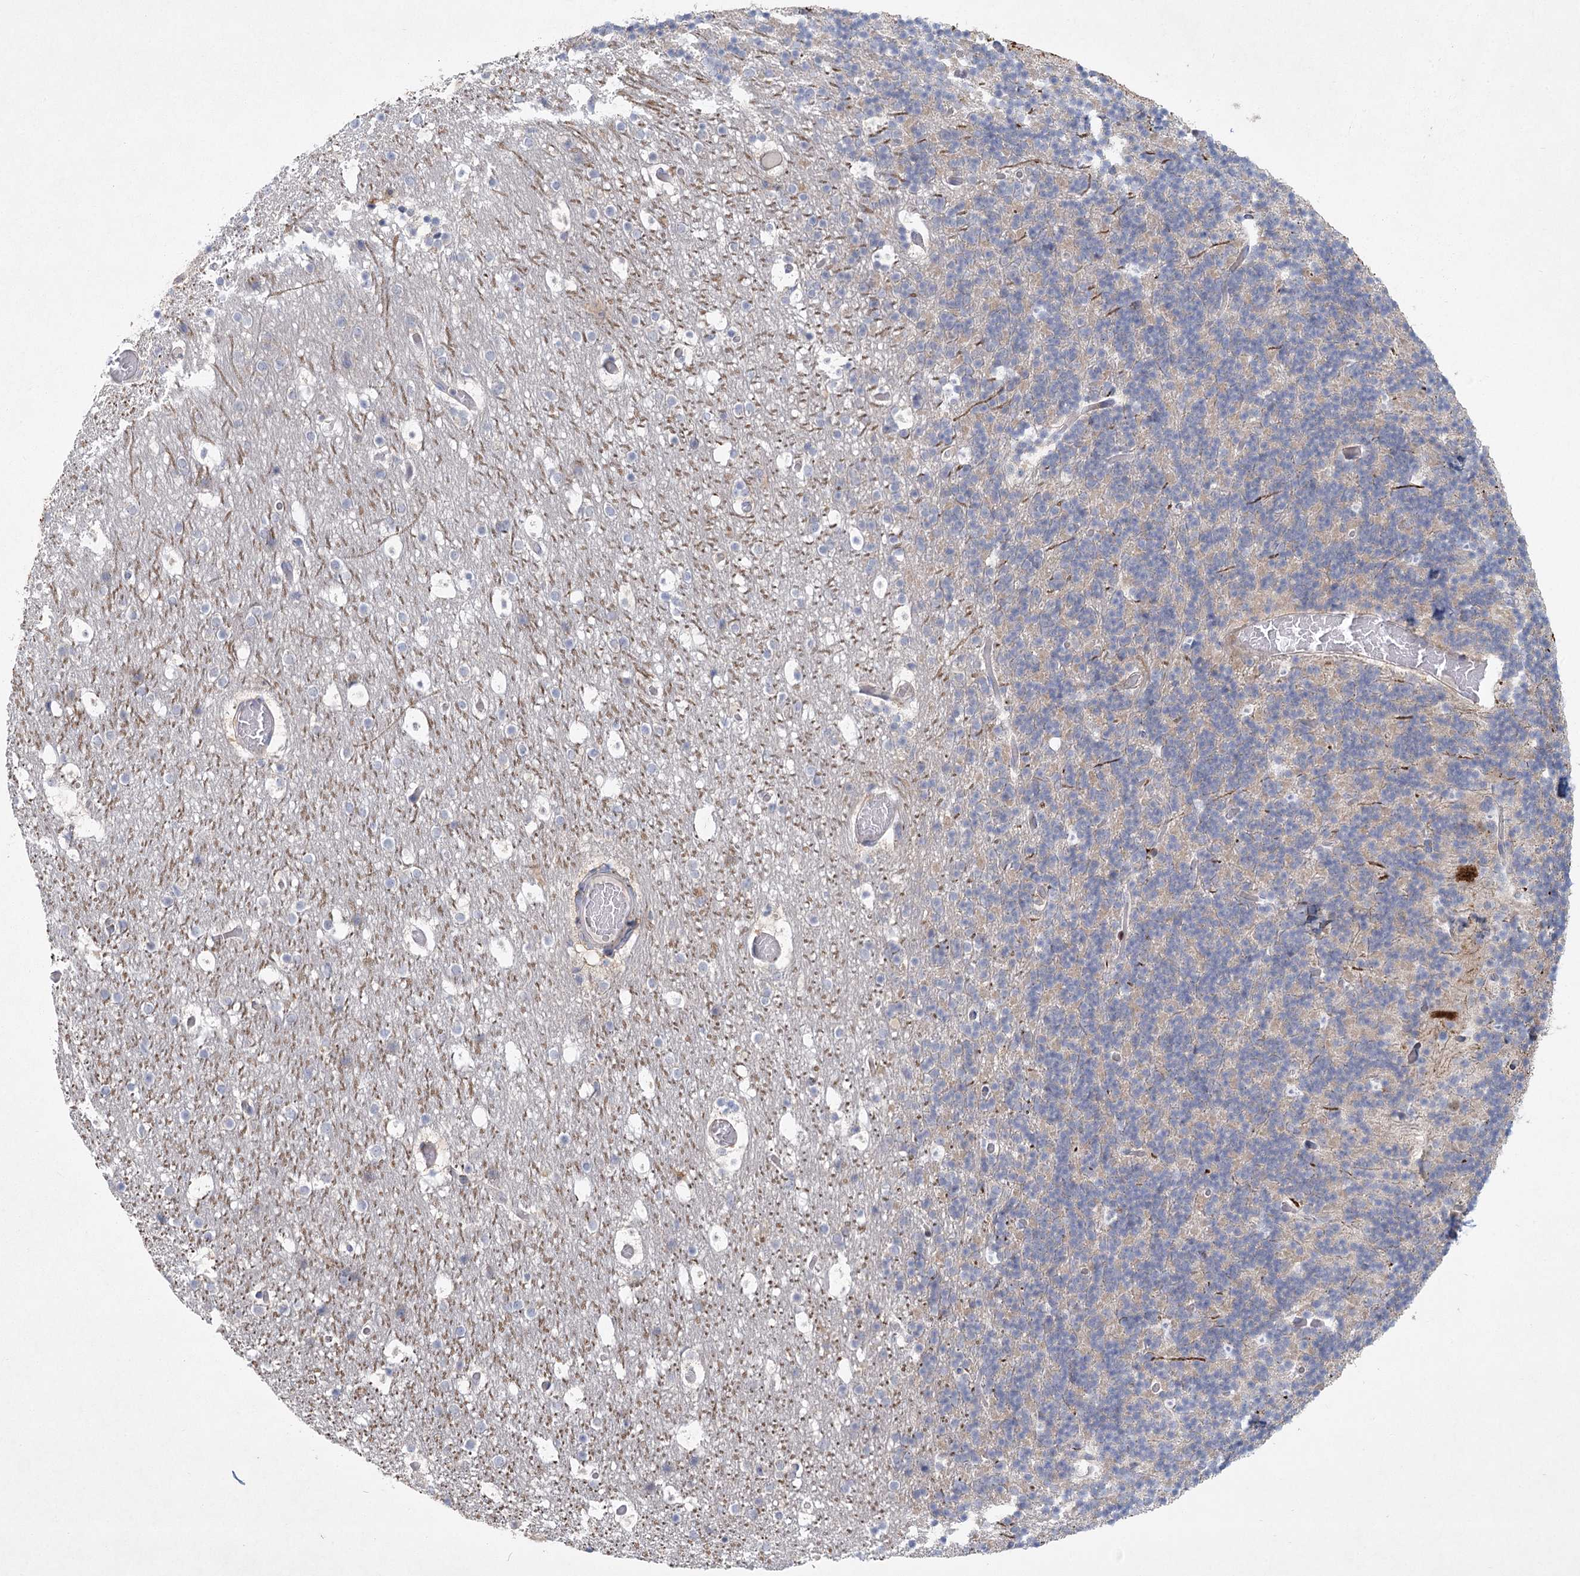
{"staining": {"intensity": "strong", "quantity": "<25%", "location": "cytoplasmic/membranous"}, "tissue": "cerebellum", "cell_type": "Cells in granular layer", "image_type": "normal", "snomed": [{"axis": "morphology", "description": "Normal tissue, NOS"}, {"axis": "topography", "description": "Cerebellum"}], "caption": "Immunohistochemical staining of unremarkable human cerebellum reveals <25% levels of strong cytoplasmic/membranous protein positivity in about <25% of cells in granular layer.", "gene": "FAM110C", "patient": {"sex": "male", "age": 57}}